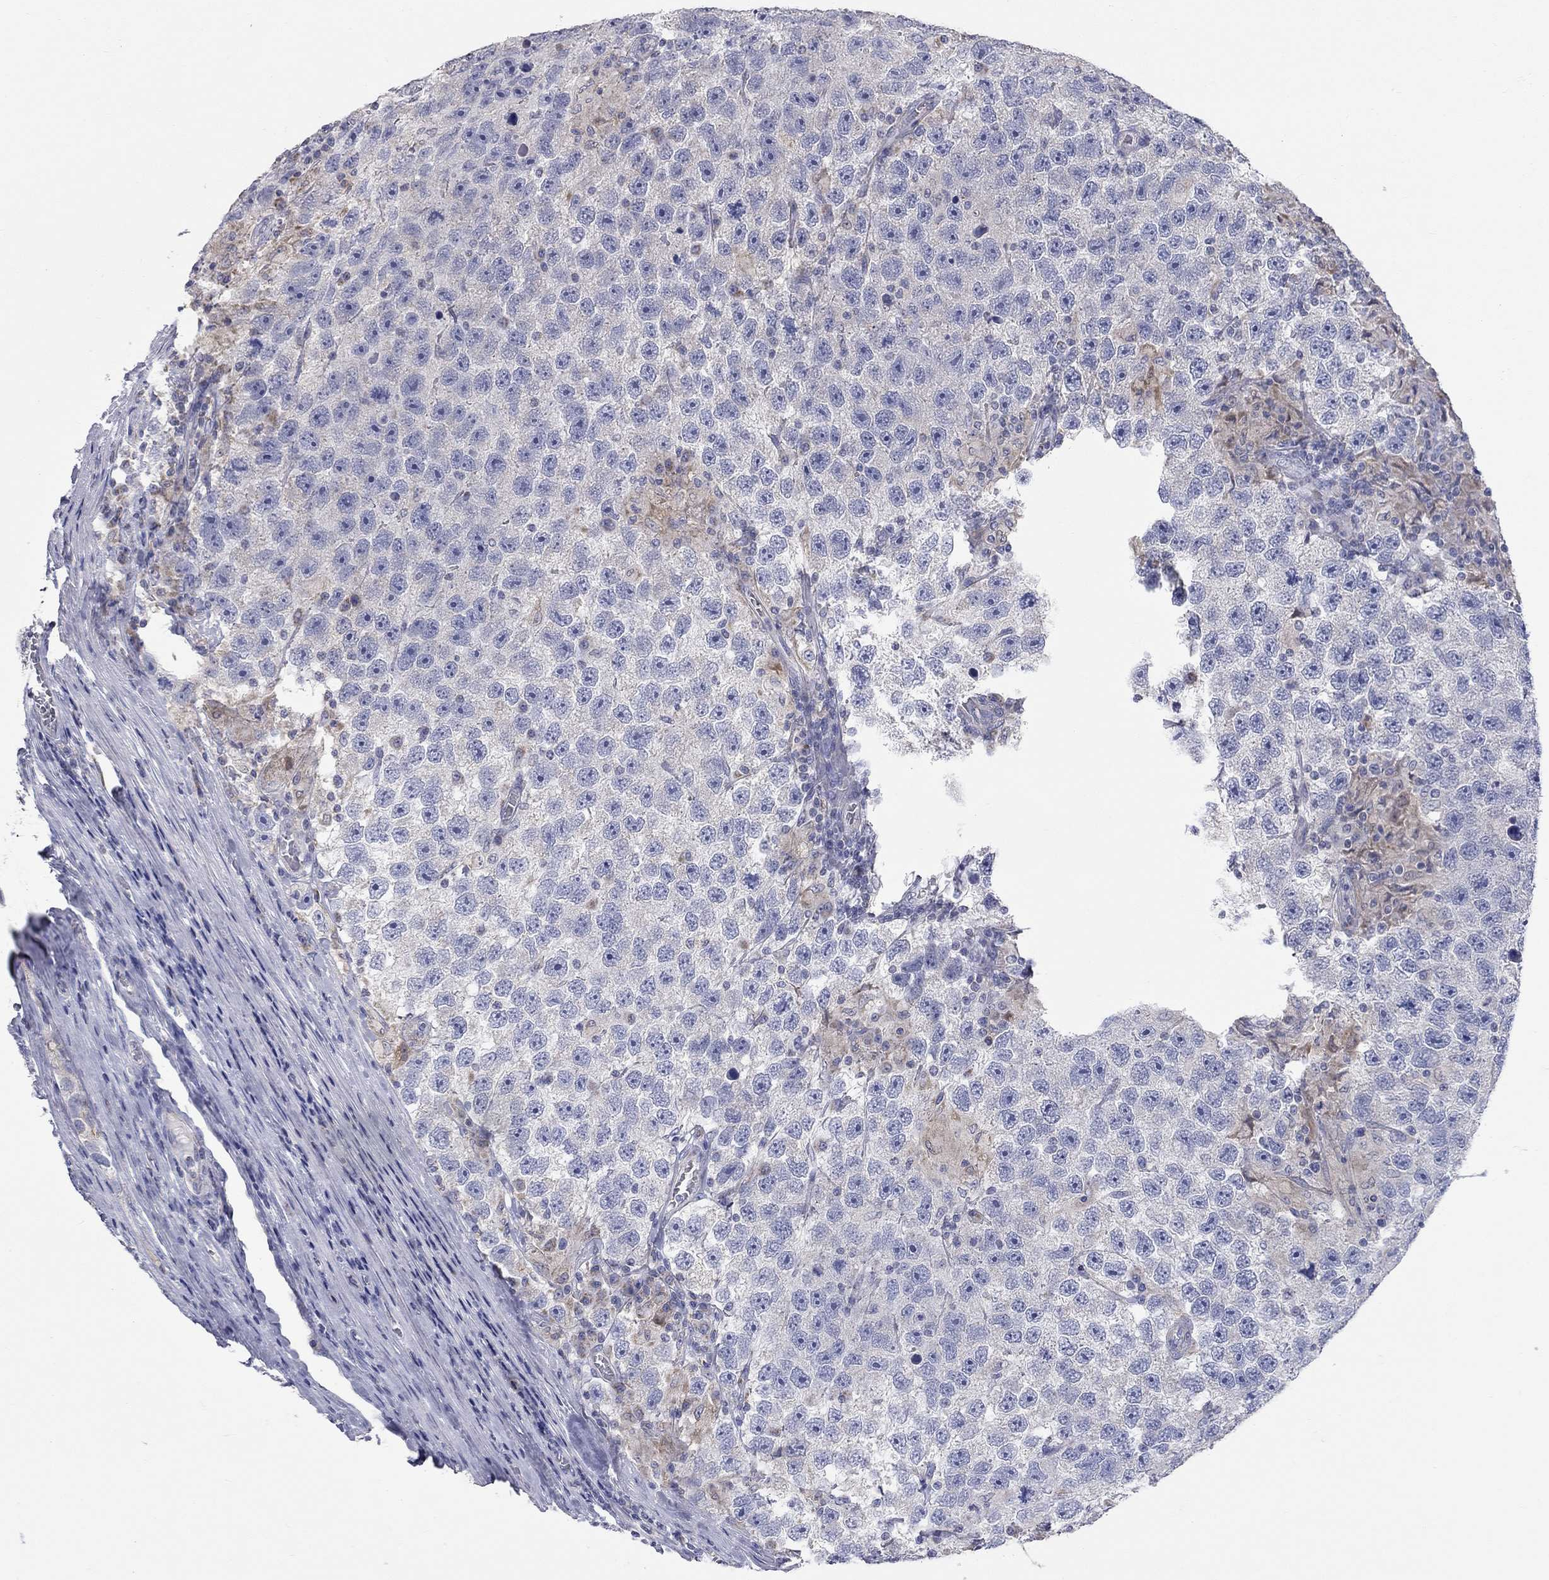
{"staining": {"intensity": "negative", "quantity": "none", "location": "none"}, "tissue": "testis cancer", "cell_type": "Tumor cells", "image_type": "cancer", "snomed": [{"axis": "morphology", "description": "Seminoma, NOS"}, {"axis": "topography", "description": "Testis"}], "caption": "Immunohistochemistry photomicrograph of neoplastic tissue: human seminoma (testis) stained with DAB (3,3'-diaminobenzidine) displays no significant protein positivity in tumor cells. (Brightfield microscopy of DAB IHC at high magnification).", "gene": "CFAP161", "patient": {"sex": "male", "age": 26}}